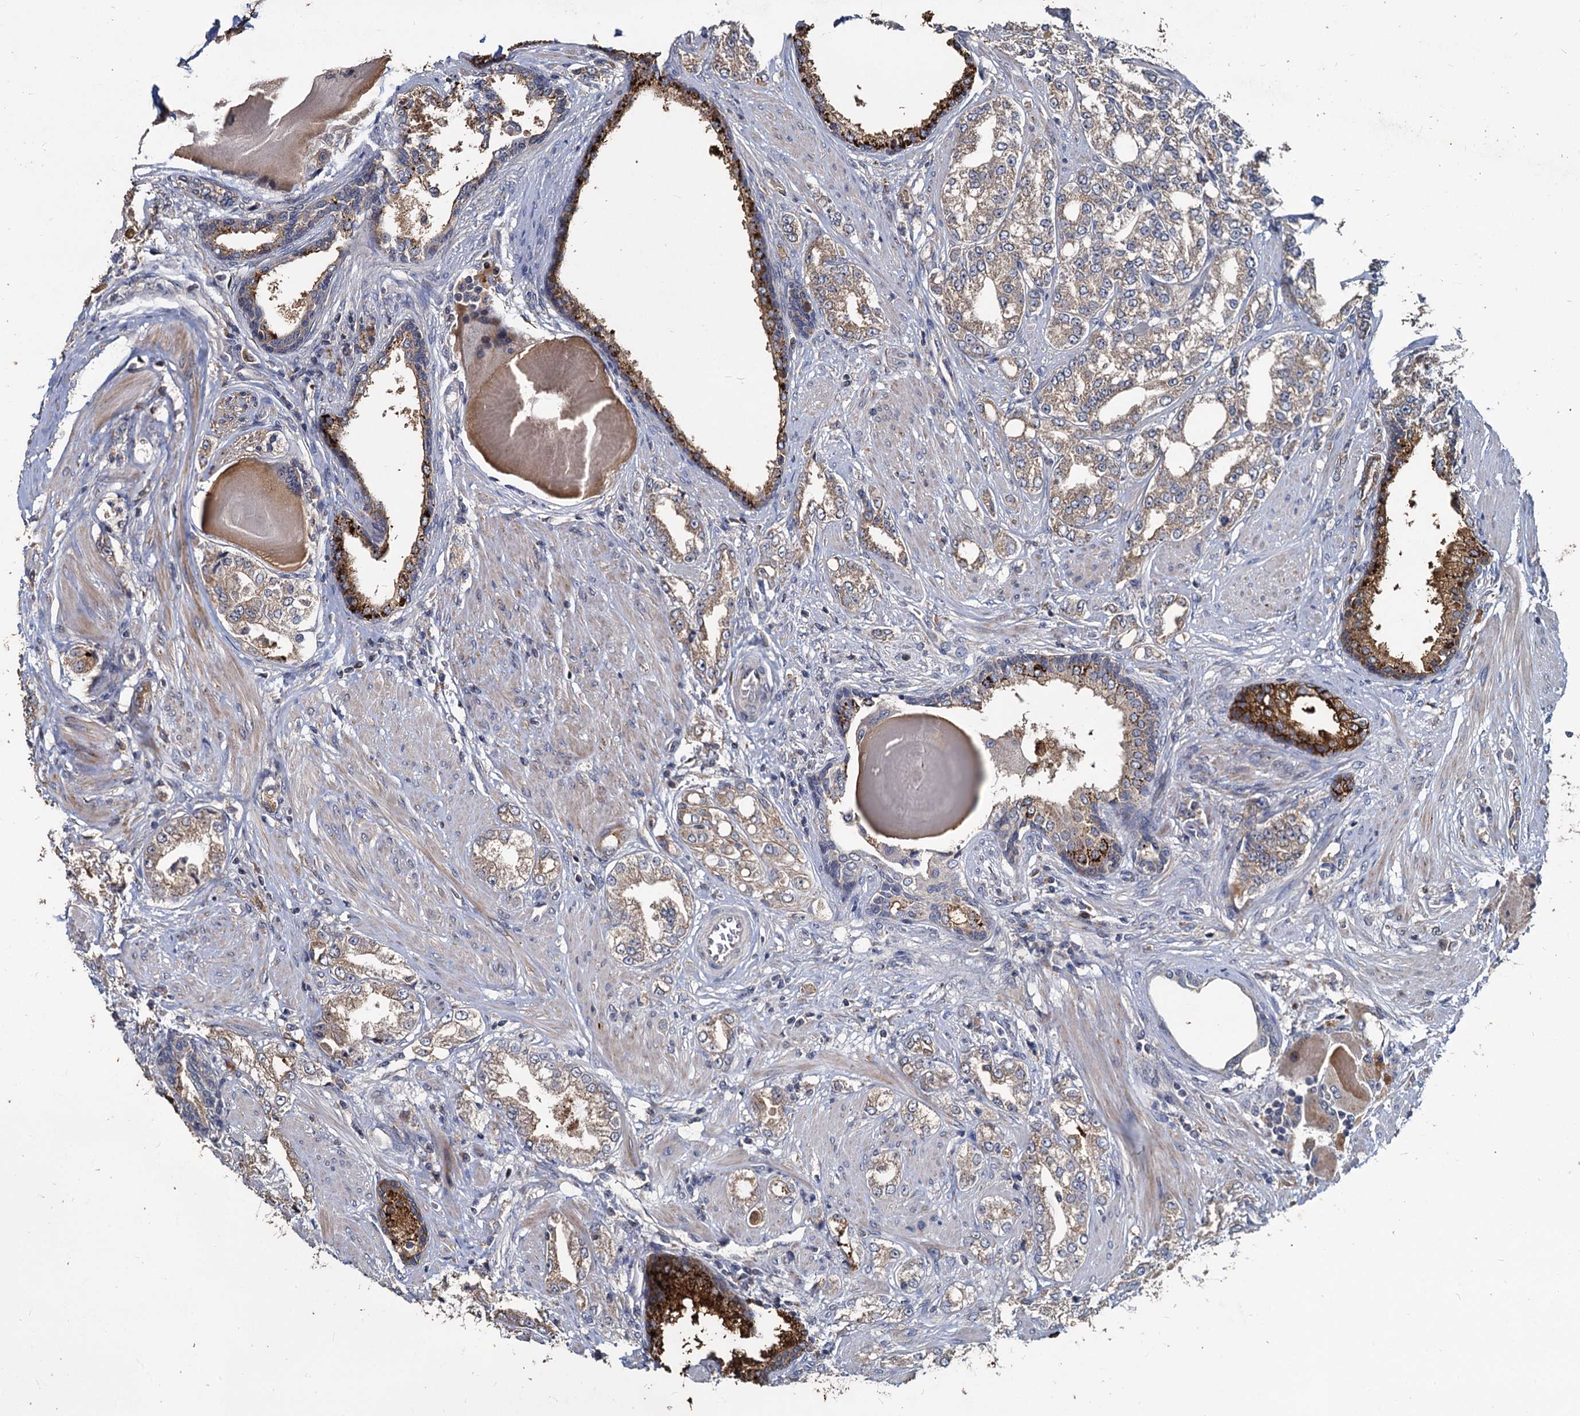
{"staining": {"intensity": "weak", "quantity": ">75%", "location": "cytoplasmic/membranous"}, "tissue": "prostate cancer", "cell_type": "Tumor cells", "image_type": "cancer", "snomed": [{"axis": "morphology", "description": "Adenocarcinoma, High grade"}, {"axis": "topography", "description": "Prostate"}], "caption": "There is low levels of weak cytoplasmic/membranous staining in tumor cells of adenocarcinoma (high-grade) (prostate), as demonstrated by immunohistochemical staining (brown color).", "gene": "DEPDC4", "patient": {"sex": "male", "age": 64}}